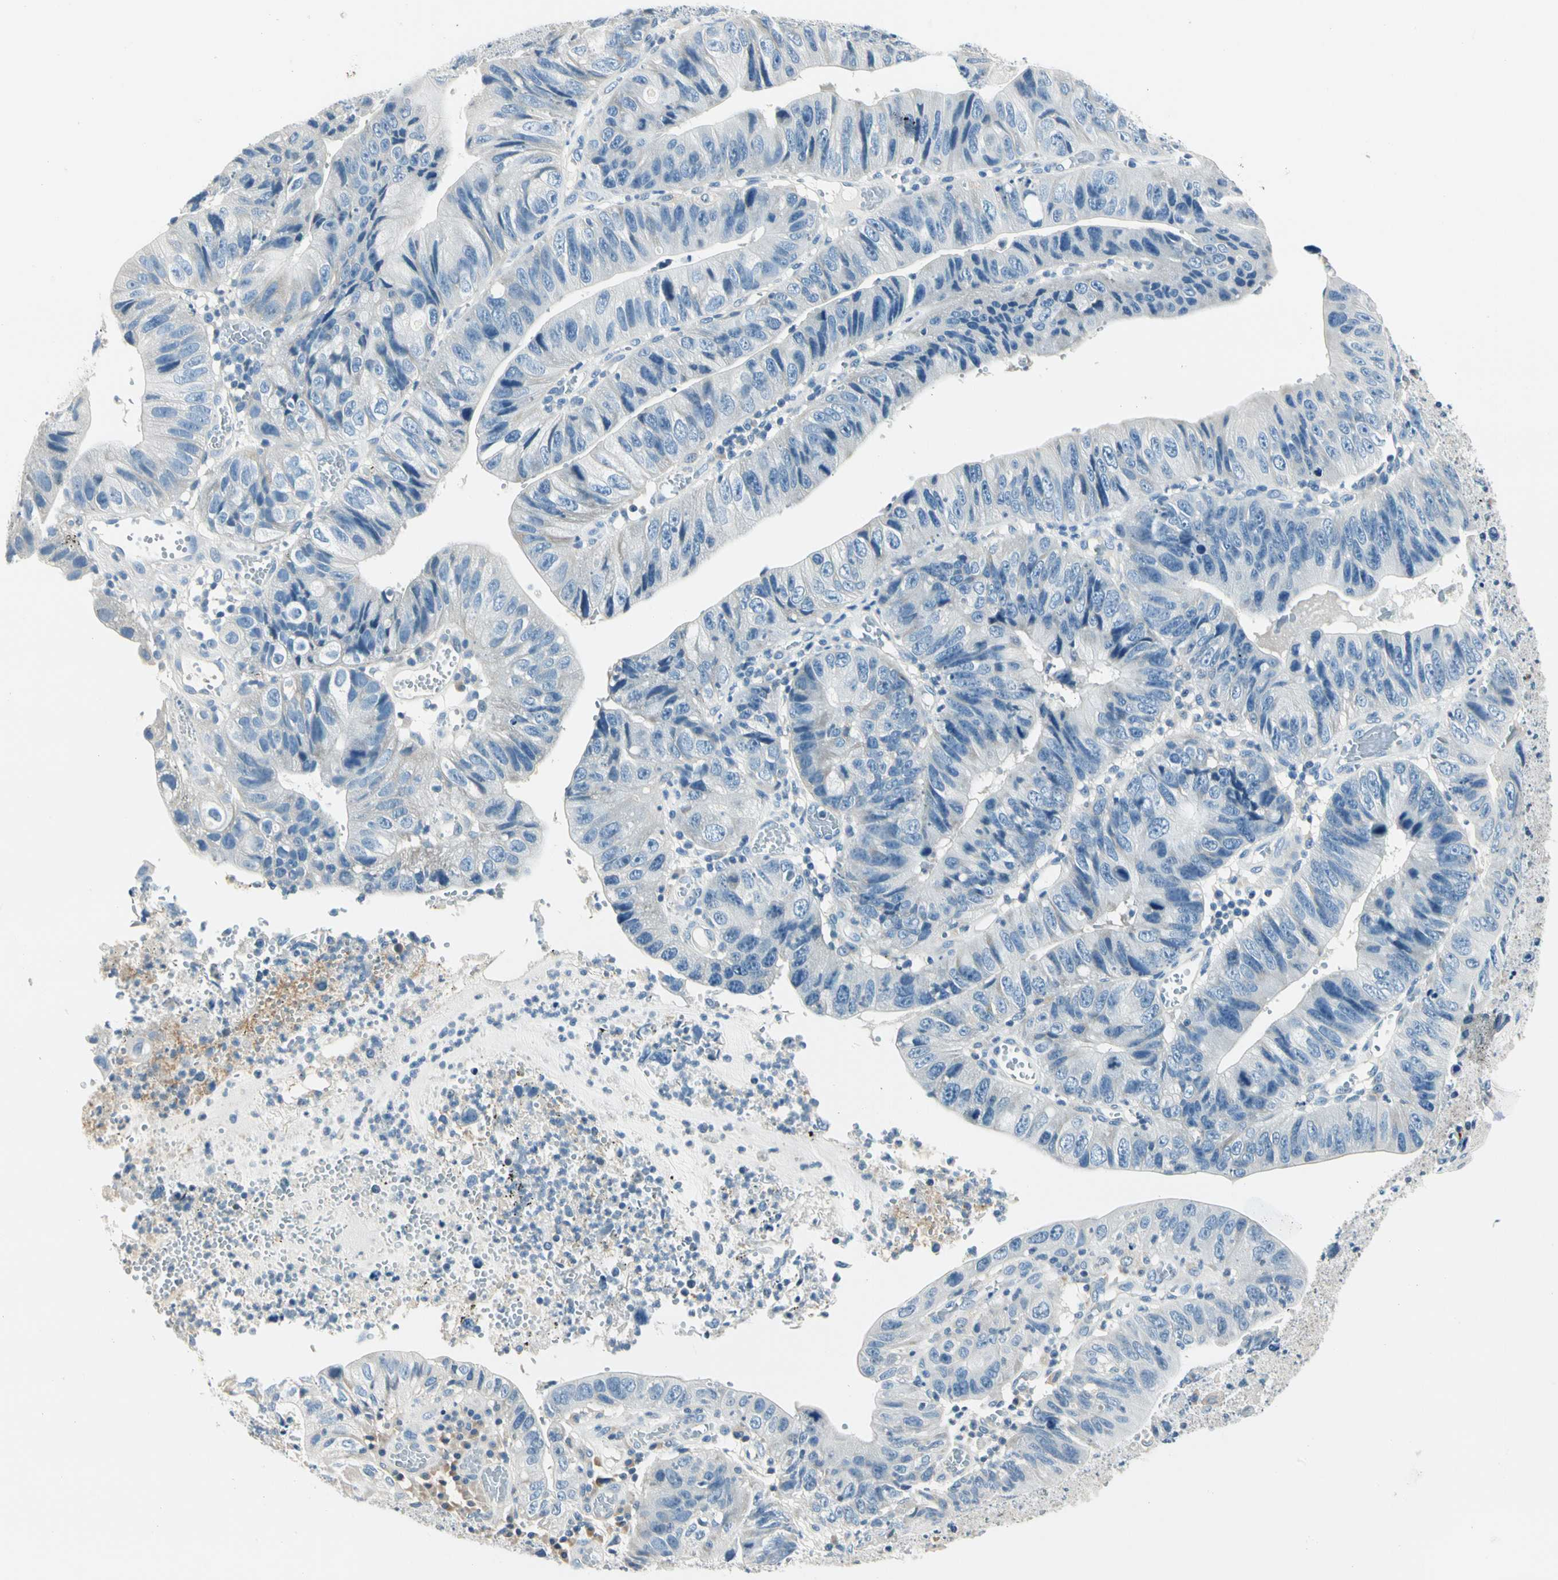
{"staining": {"intensity": "negative", "quantity": "none", "location": "none"}, "tissue": "stomach cancer", "cell_type": "Tumor cells", "image_type": "cancer", "snomed": [{"axis": "morphology", "description": "Adenocarcinoma, NOS"}, {"axis": "topography", "description": "Stomach"}], "caption": "The micrograph reveals no significant staining in tumor cells of adenocarcinoma (stomach). (Stains: DAB immunohistochemistry (IHC) with hematoxylin counter stain, Microscopy: brightfield microscopy at high magnification).", "gene": "TGFBR3", "patient": {"sex": "male", "age": 59}}